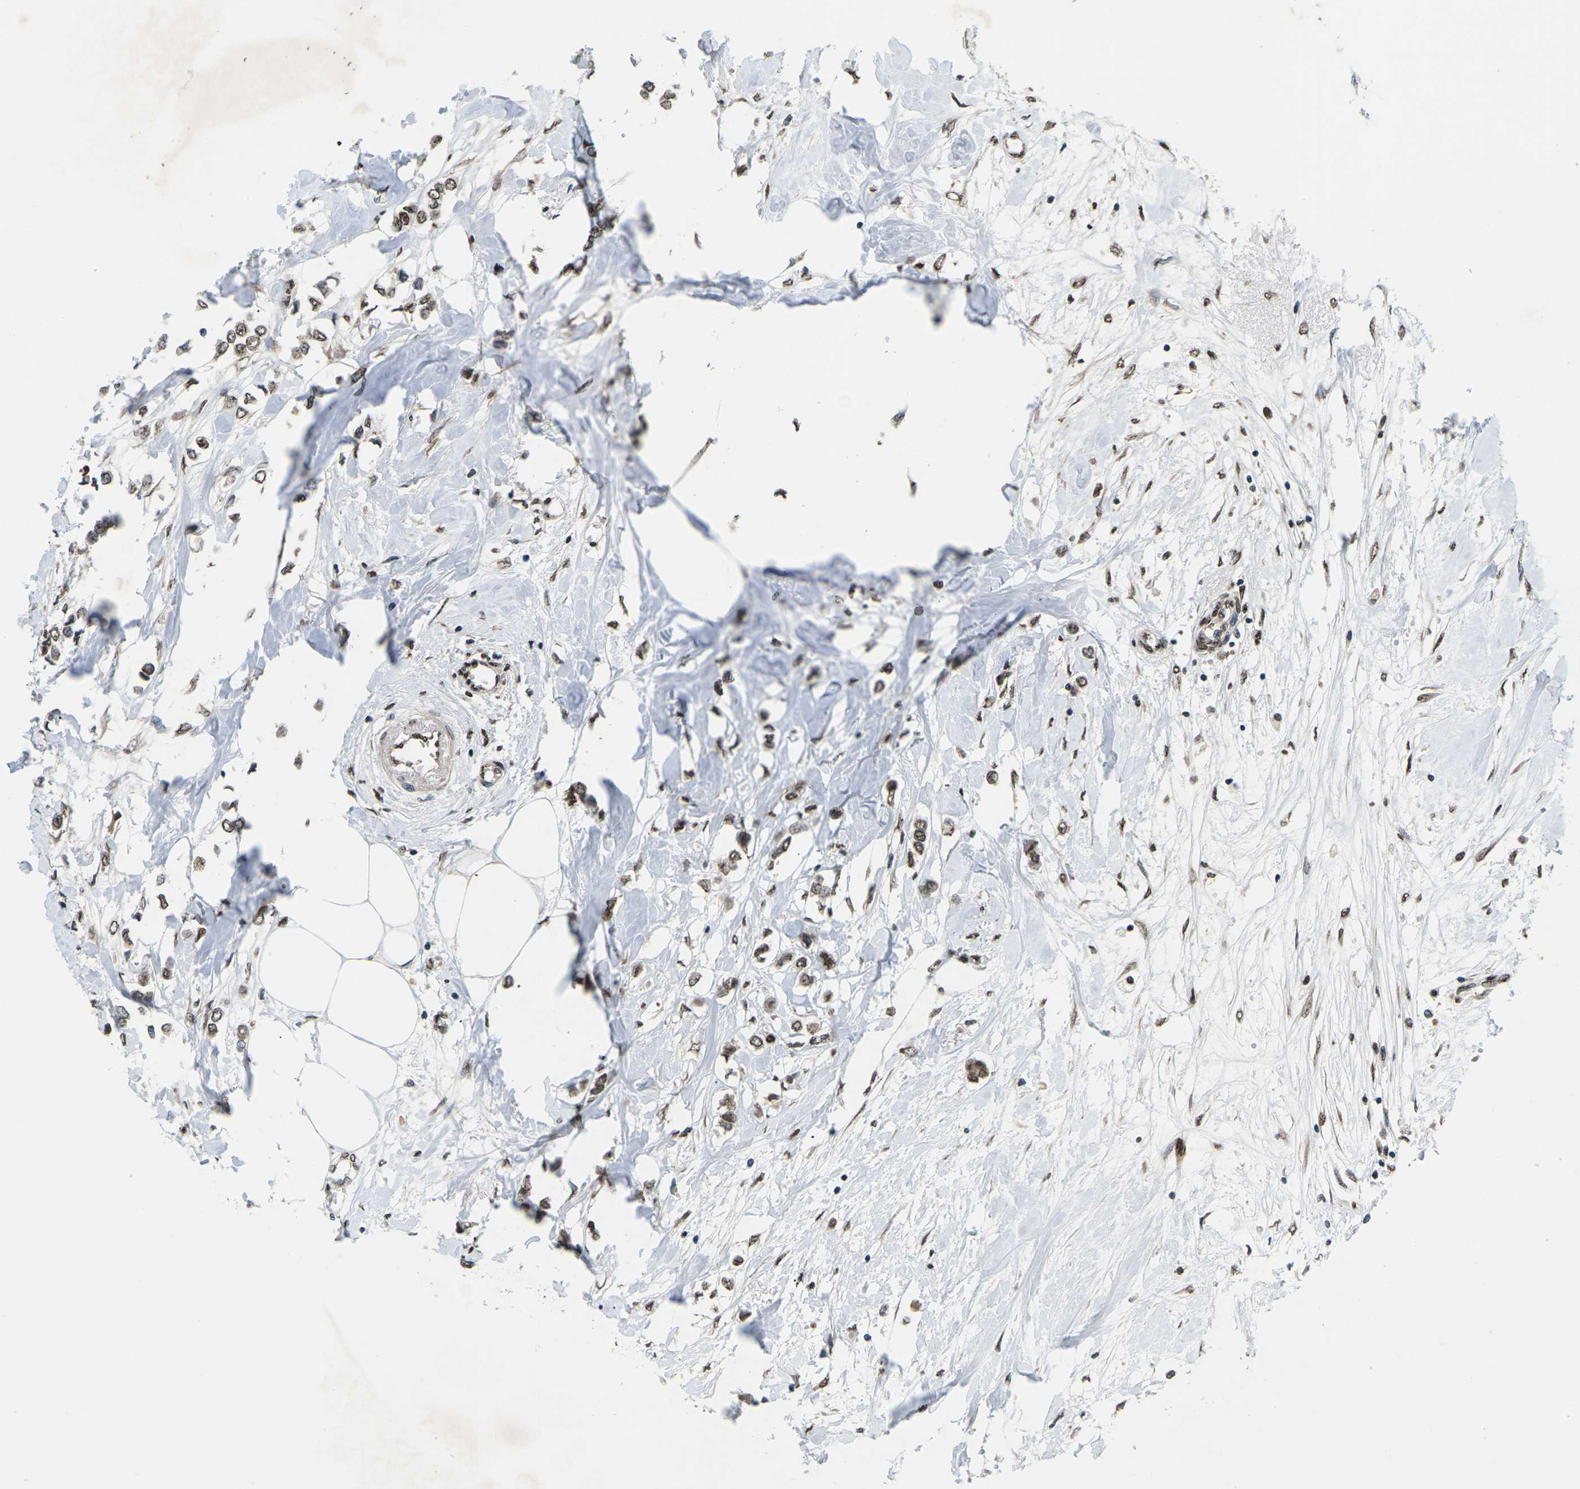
{"staining": {"intensity": "moderate", "quantity": ">75%", "location": "nuclear"}, "tissue": "breast cancer", "cell_type": "Tumor cells", "image_type": "cancer", "snomed": [{"axis": "morphology", "description": "Lobular carcinoma"}, {"axis": "topography", "description": "Breast"}], "caption": "Protein expression analysis of human breast lobular carcinoma reveals moderate nuclear staining in about >75% of tumor cells. (DAB (3,3'-diaminobenzidine) = brown stain, brightfield microscopy at high magnification).", "gene": "EMSY", "patient": {"sex": "female", "age": 51}}